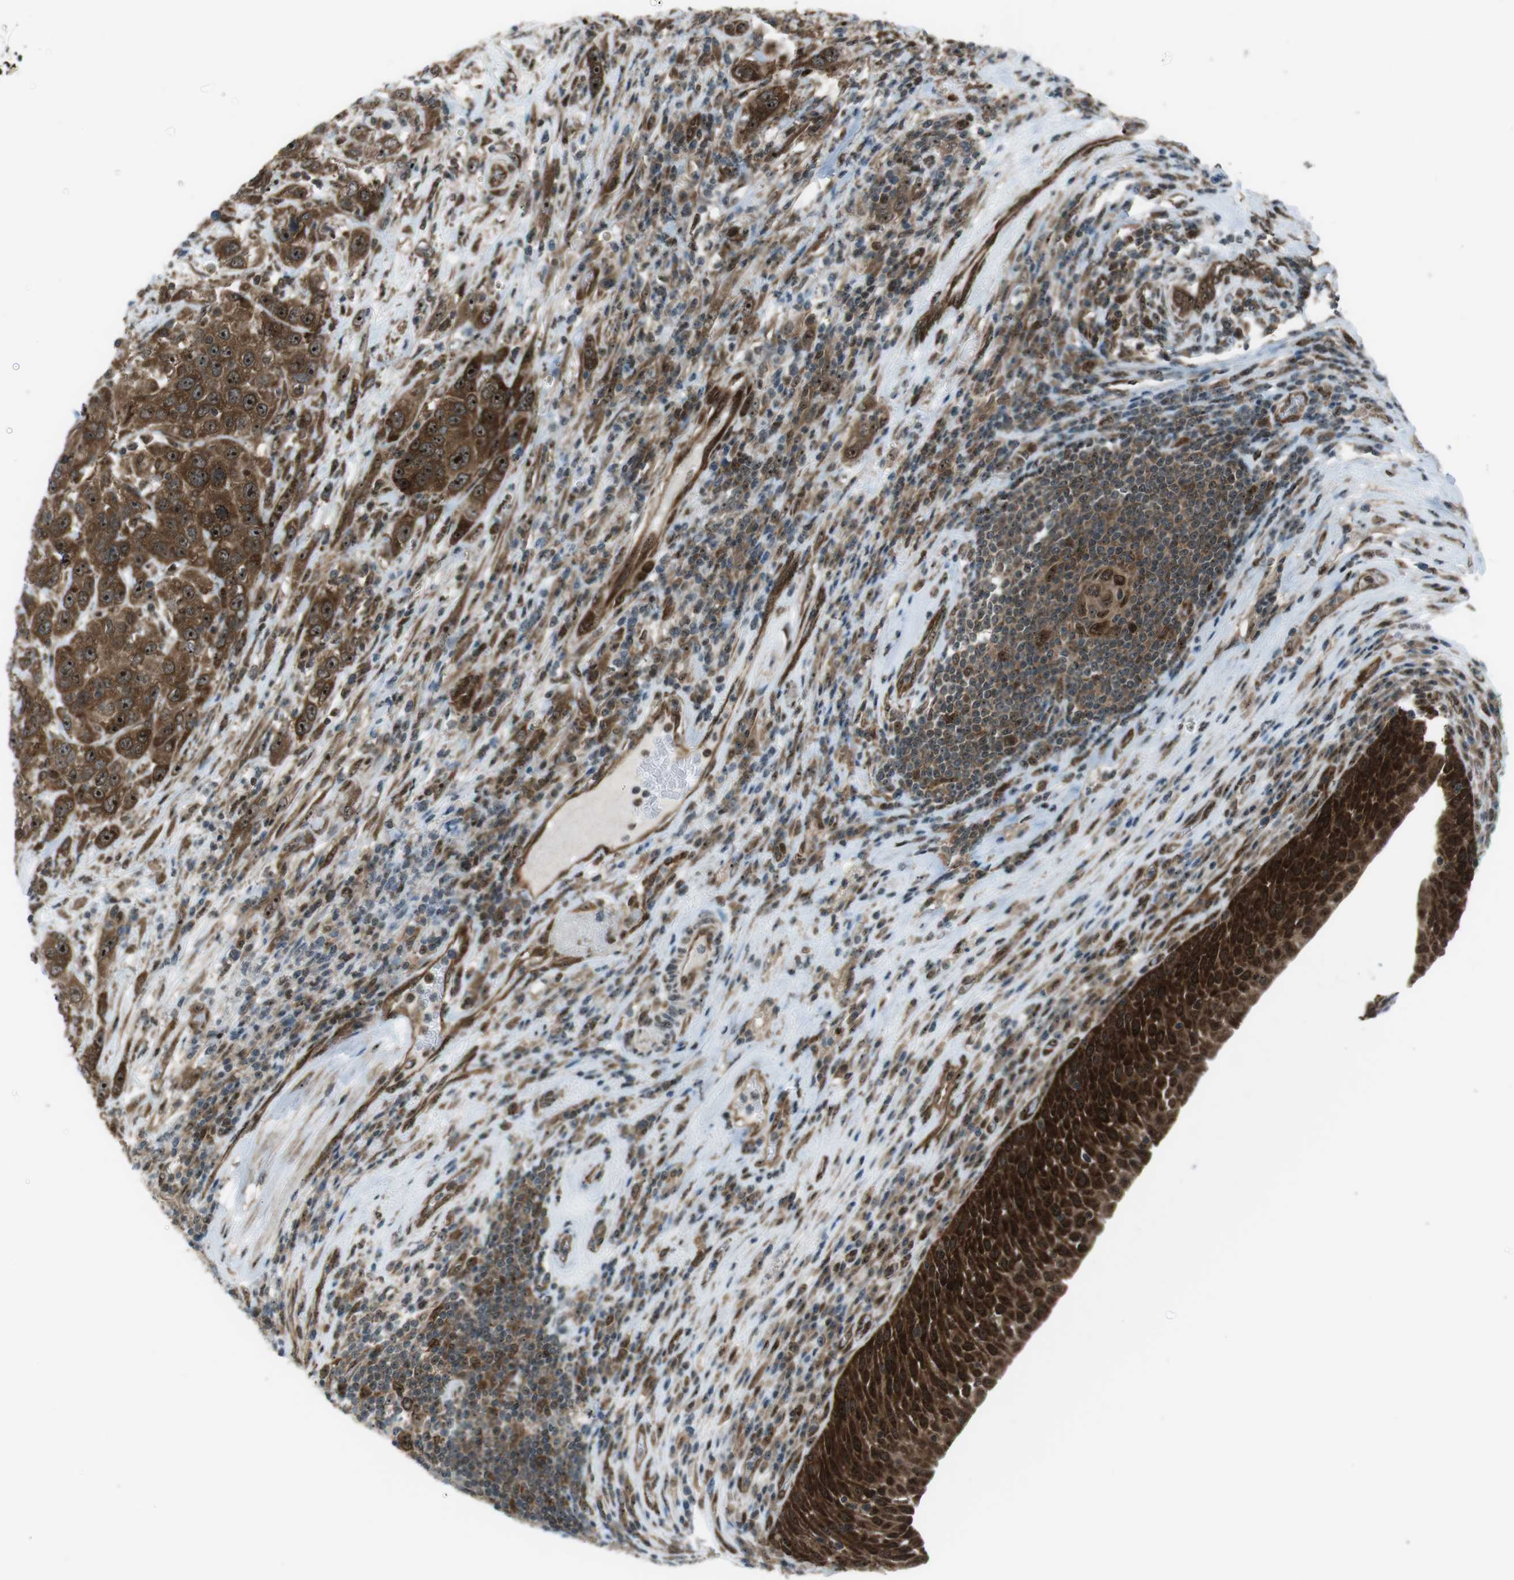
{"staining": {"intensity": "moderate", "quantity": ">75%", "location": "cytoplasmic/membranous,nuclear"}, "tissue": "urothelial cancer", "cell_type": "Tumor cells", "image_type": "cancer", "snomed": [{"axis": "morphology", "description": "Urothelial carcinoma, High grade"}, {"axis": "topography", "description": "Urinary bladder"}], "caption": "Immunohistochemical staining of high-grade urothelial carcinoma displays medium levels of moderate cytoplasmic/membranous and nuclear expression in approximately >75% of tumor cells. (DAB IHC with brightfield microscopy, high magnification).", "gene": "CSNK1D", "patient": {"sex": "female", "age": 80}}